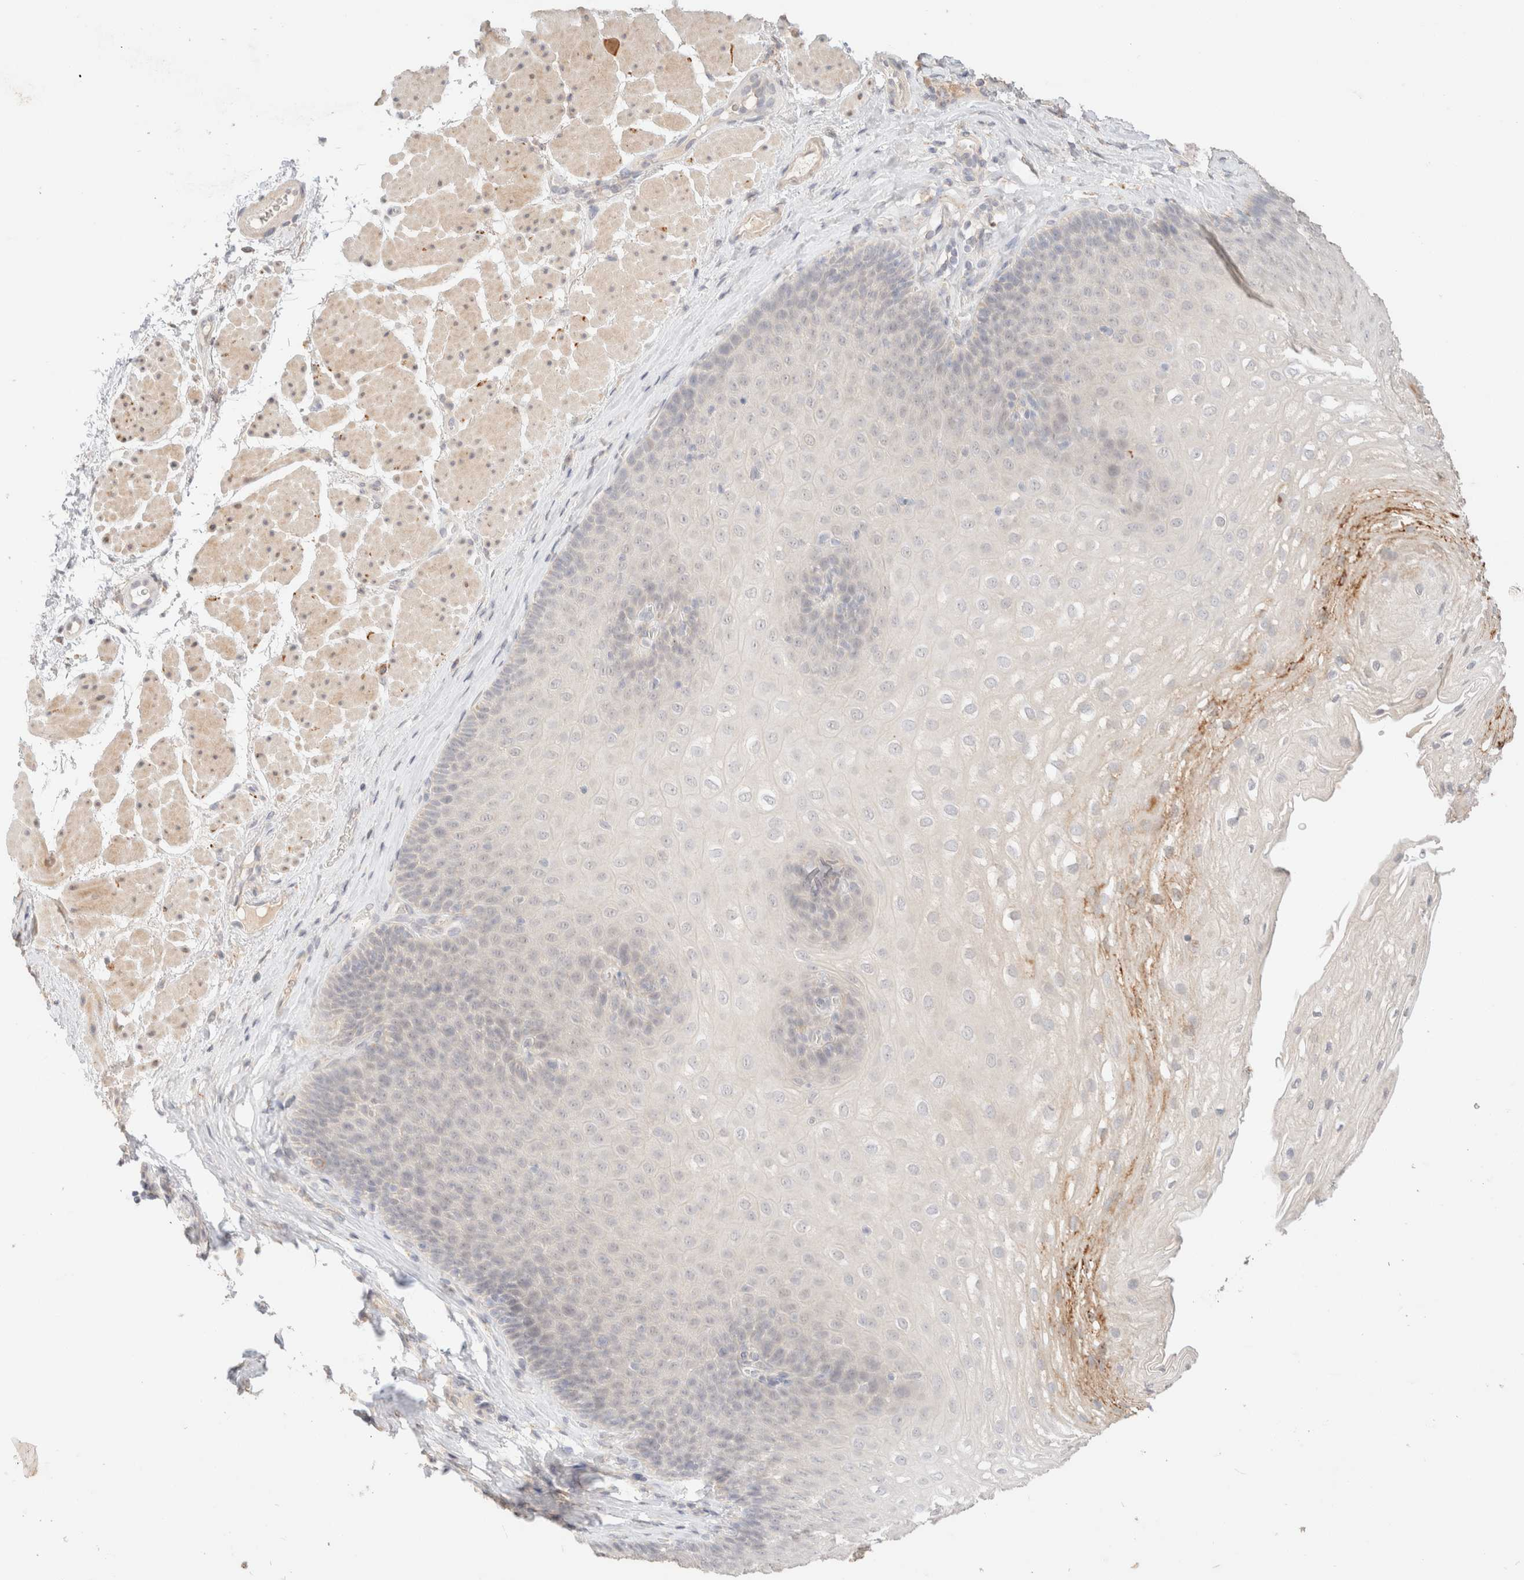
{"staining": {"intensity": "negative", "quantity": "none", "location": "none"}, "tissue": "esophagus", "cell_type": "Squamous epithelial cells", "image_type": "normal", "snomed": [{"axis": "morphology", "description": "Normal tissue, NOS"}, {"axis": "topography", "description": "Esophagus"}], "caption": "High power microscopy histopathology image of an immunohistochemistry (IHC) histopathology image of benign esophagus, revealing no significant positivity in squamous epithelial cells.", "gene": "SNTB1", "patient": {"sex": "female", "age": 66}}